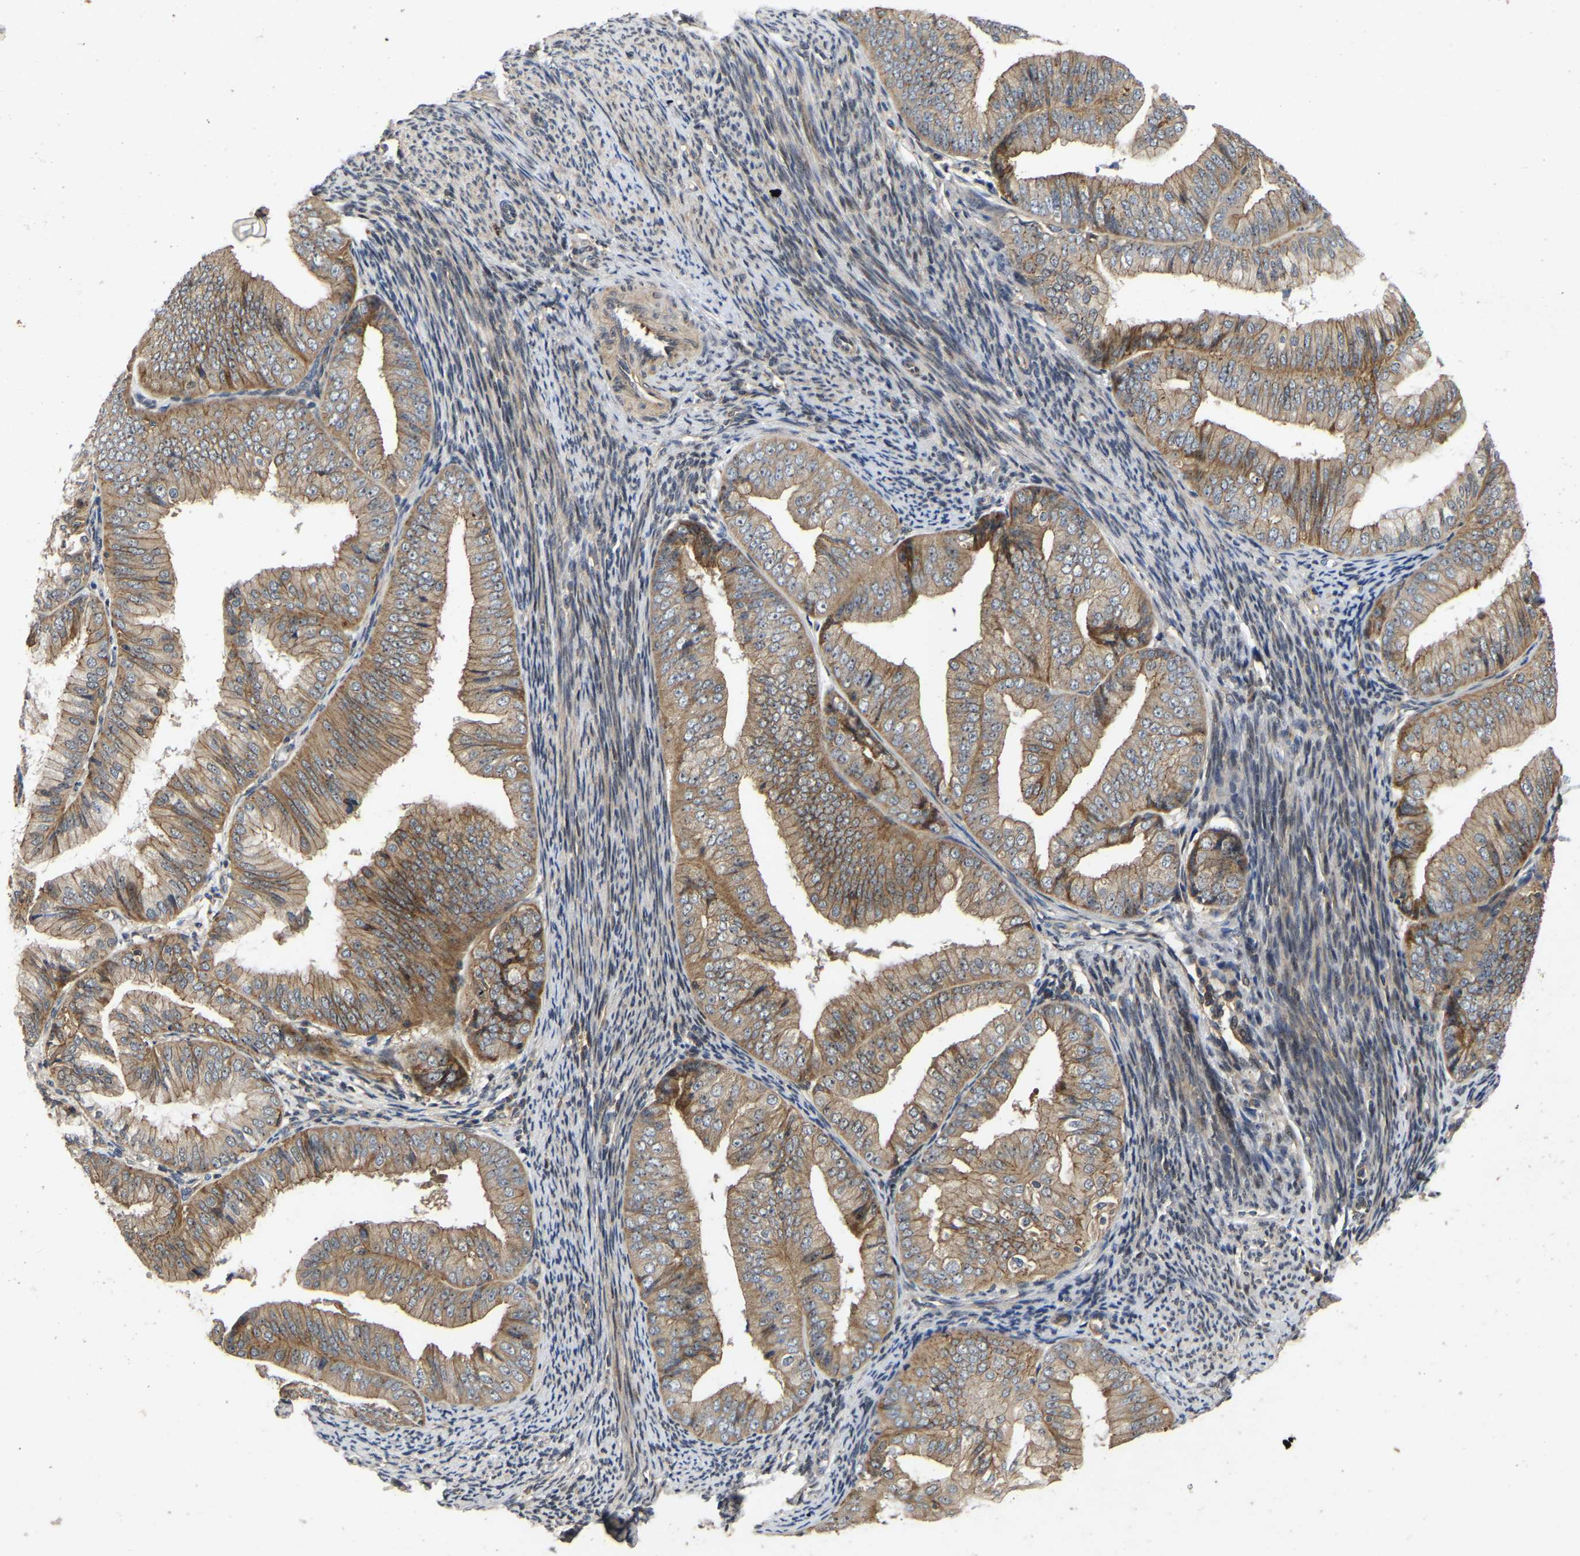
{"staining": {"intensity": "moderate", "quantity": ">75%", "location": "cytoplasmic/membranous"}, "tissue": "endometrial cancer", "cell_type": "Tumor cells", "image_type": "cancer", "snomed": [{"axis": "morphology", "description": "Adenocarcinoma, NOS"}, {"axis": "topography", "description": "Endometrium"}], "caption": "DAB (3,3'-diaminobenzidine) immunohistochemical staining of endometrial adenocarcinoma shows moderate cytoplasmic/membranous protein expression in about >75% of tumor cells. (DAB (3,3'-diaminobenzidine) IHC with brightfield microscopy, high magnification).", "gene": "PRDM14", "patient": {"sex": "female", "age": 63}}